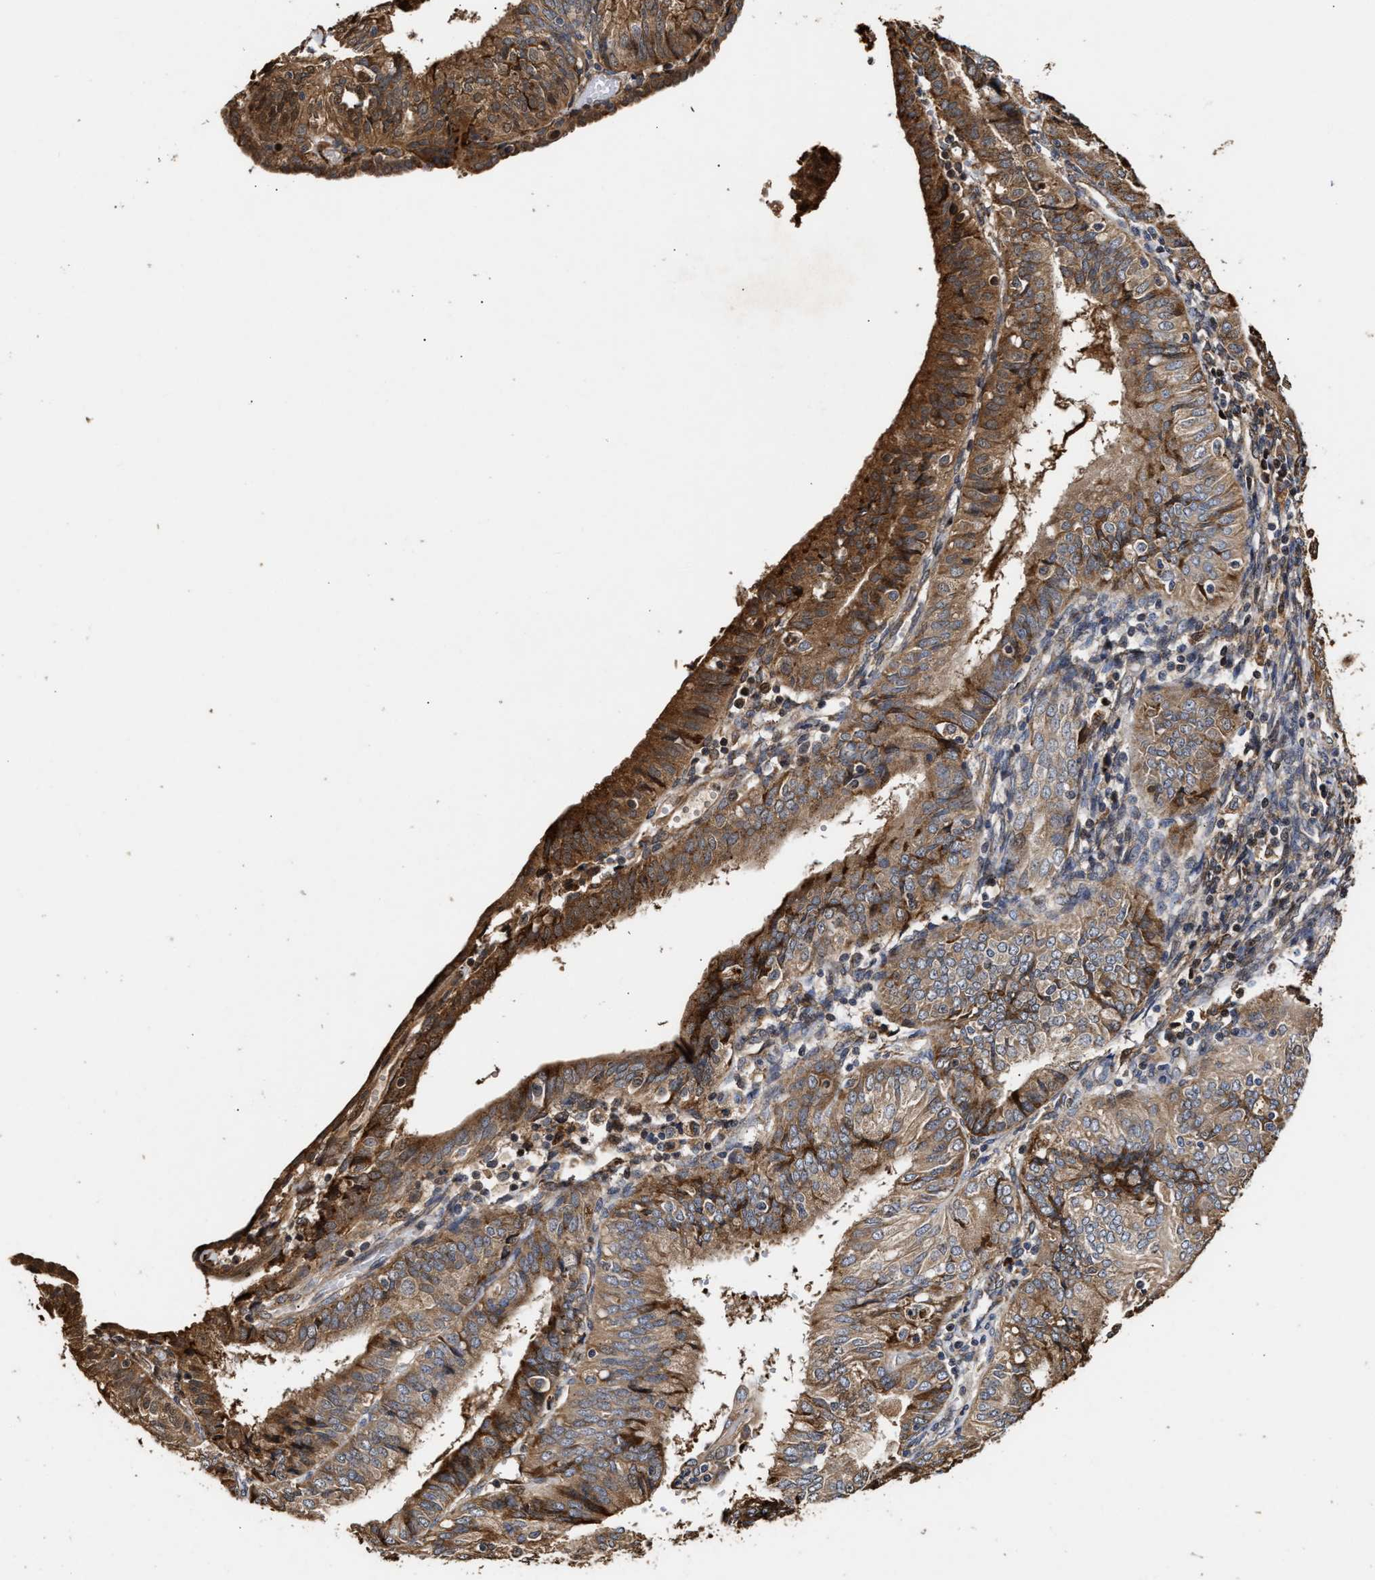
{"staining": {"intensity": "strong", "quantity": "<25%", "location": "cytoplasmic/membranous"}, "tissue": "endometrial cancer", "cell_type": "Tumor cells", "image_type": "cancer", "snomed": [{"axis": "morphology", "description": "Adenocarcinoma, NOS"}, {"axis": "topography", "description": "Endometrium"}], "caption": "A histopathology image showing strong cytoplasmic/membranous positivity in approximately <25% of tumor cells in endometrial cancer (adenocarcinoma), as visualized by brown immunohistochemical staining.", "gene": "GOSR1", "patient": {"sex": "female", "age": 58}}